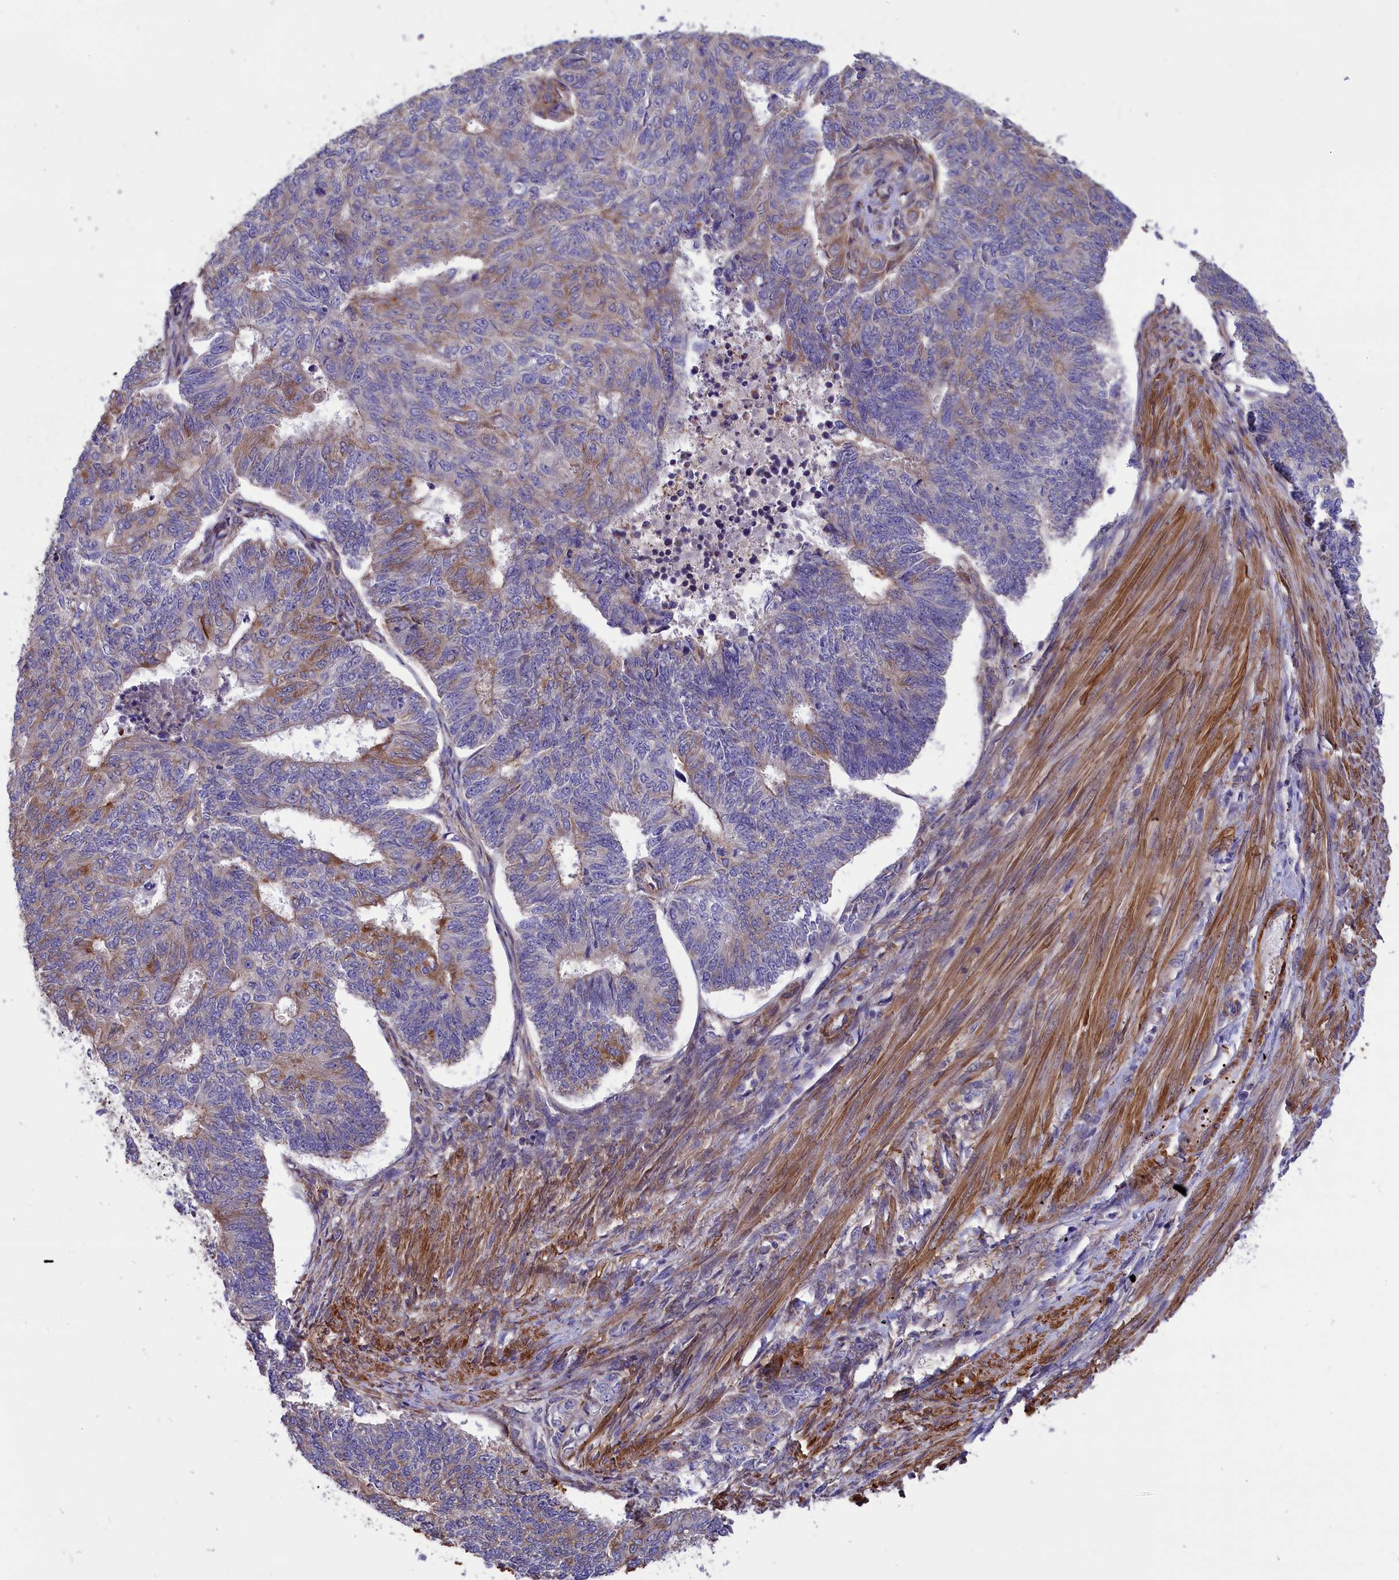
{"staining": {"intensity": "moderate", "quantity": "<25%", "location": "cytoplasmic/membranous"}, "tissue": "endometrial cancer", "cell_type": "Tumor cells", "image_type": "cancer", "snomed": [{"axis": "morphology", "description": "Adenocarcinoma, NOS"}, {"axis": "topography", "description": "Endometrium"}], "caption": "DAB immunohistochemical staining of human endometrial cancer (adenocarcinoma) shows moderate cytoplasmic/membranous protein positivity in about <25% of tumor cells.", "gene": "AMDHD2", "patient": {"sex": "female", "age": 32}}